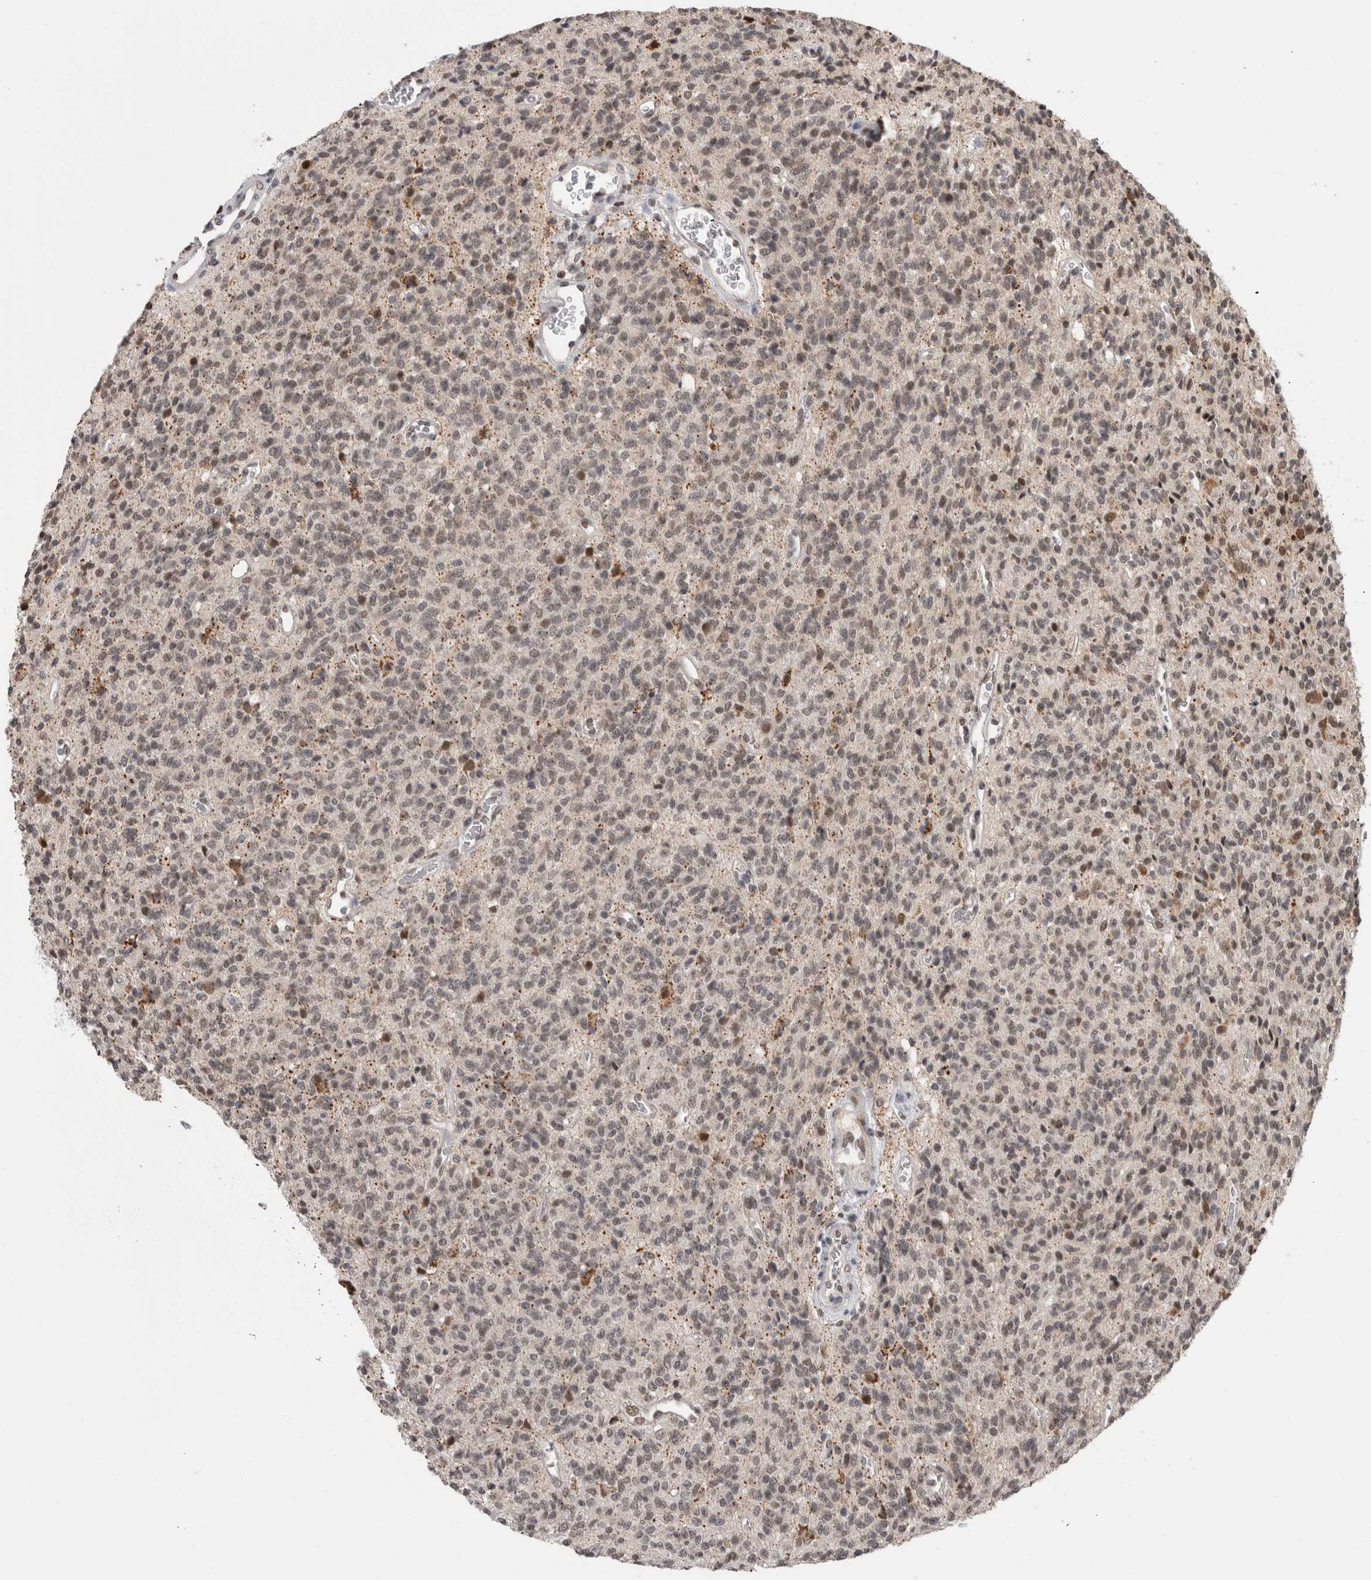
{"staining": {"intensity": "weak", "quantity": "25%-75%", "location": "nuclear"}, "tissue": "glioma", "cell_type": "Tumor cells", "image_type": "cancer", "snomed": [{"axis": "morphology", "description": "Glioma, malignant, High grade"}, {"axis": "topography", "description": "Brain"}], "caption": "Protein staining exhibits weak nuclear positivity in about 25%-75% of tumor cells in glioma. (DAB (3,3'-diaminobenzidine) = brown stain, brightfield microscopy at high magnification).", "gene": "CPSF2", "patient": {"sex": "male", "age": 34}}